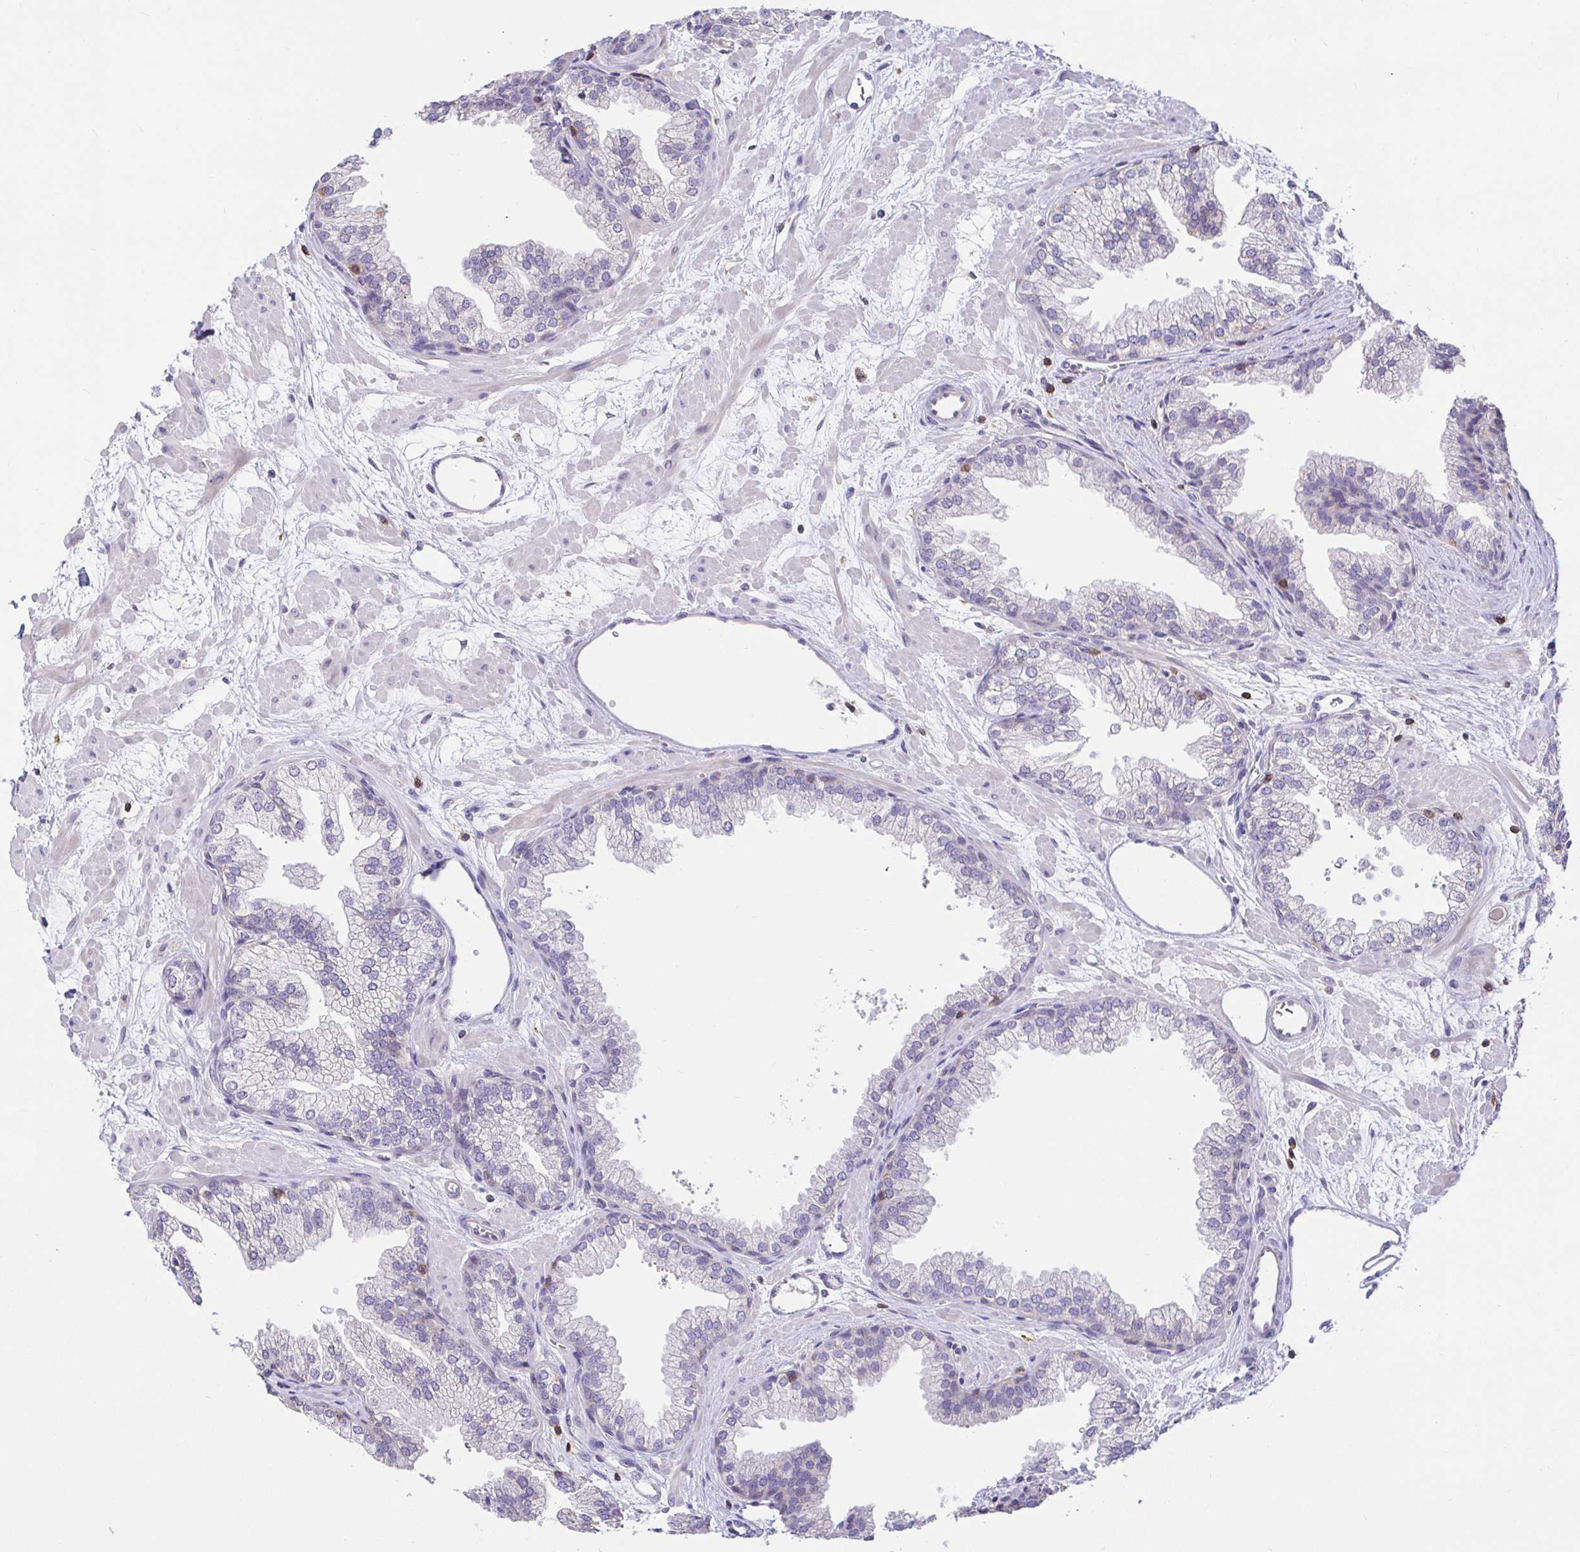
{"staining": {"intensity": "negative", "quantity": "none", "location": "none"}, "tissue": "prostate", "cell_type": "Glandular cells", "image_type": "normal", "snomed": [{"axis": "morphology", "description": "Normal tissue, NOS"}, {"axis": "topography", "description": "Prostate"}], "caption": "Immunohistochemistry photomicrograph of benign human prostate stained for a protein (brown), which exhibits no staining in glandular cells.", "gene": "SKAP1", "patient": {"sex": "male", "age": 37}}